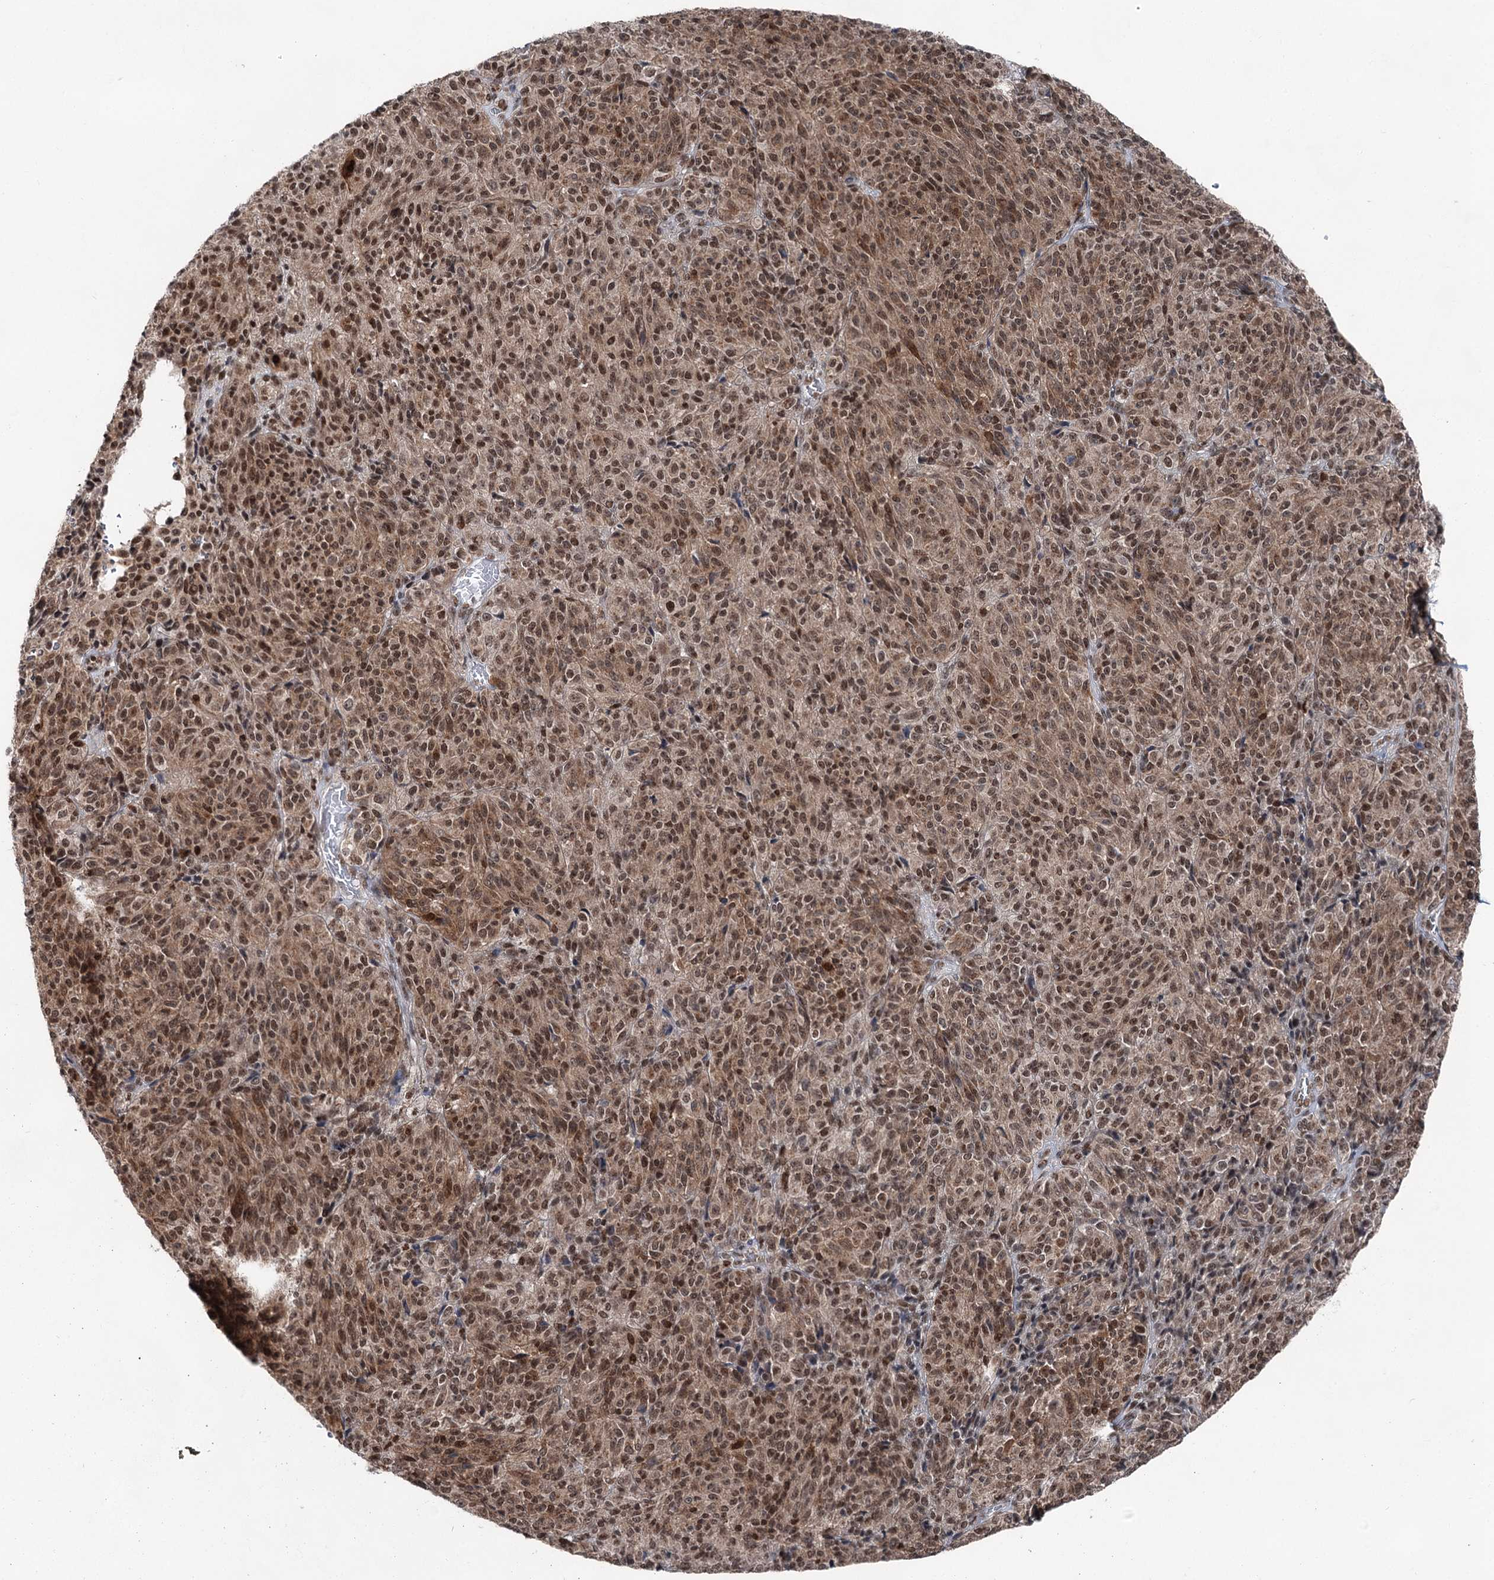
{"staining": {"intensity": "moderate", "quantity": ">75%", "location": "cytoplasmic/membranous,nuclear"}, "tissue": "melanoma", "cell_type": "Tumor cells", "image_type": "cancer", "snomed": [{"axis": "morphology", "description": "Malignant melanoma, Metastatic site"}, {"axis": "topography", "description": "Brain"}], "caption": "About >75% of tumor cells in human melanoma reveal moderate cytoplasmic/membranous and nuclear protein staining as visualized by brown immunohistochemical staining.", "gene": "ZCCHC8", "patient": {"sex": "female", "age": 56}}